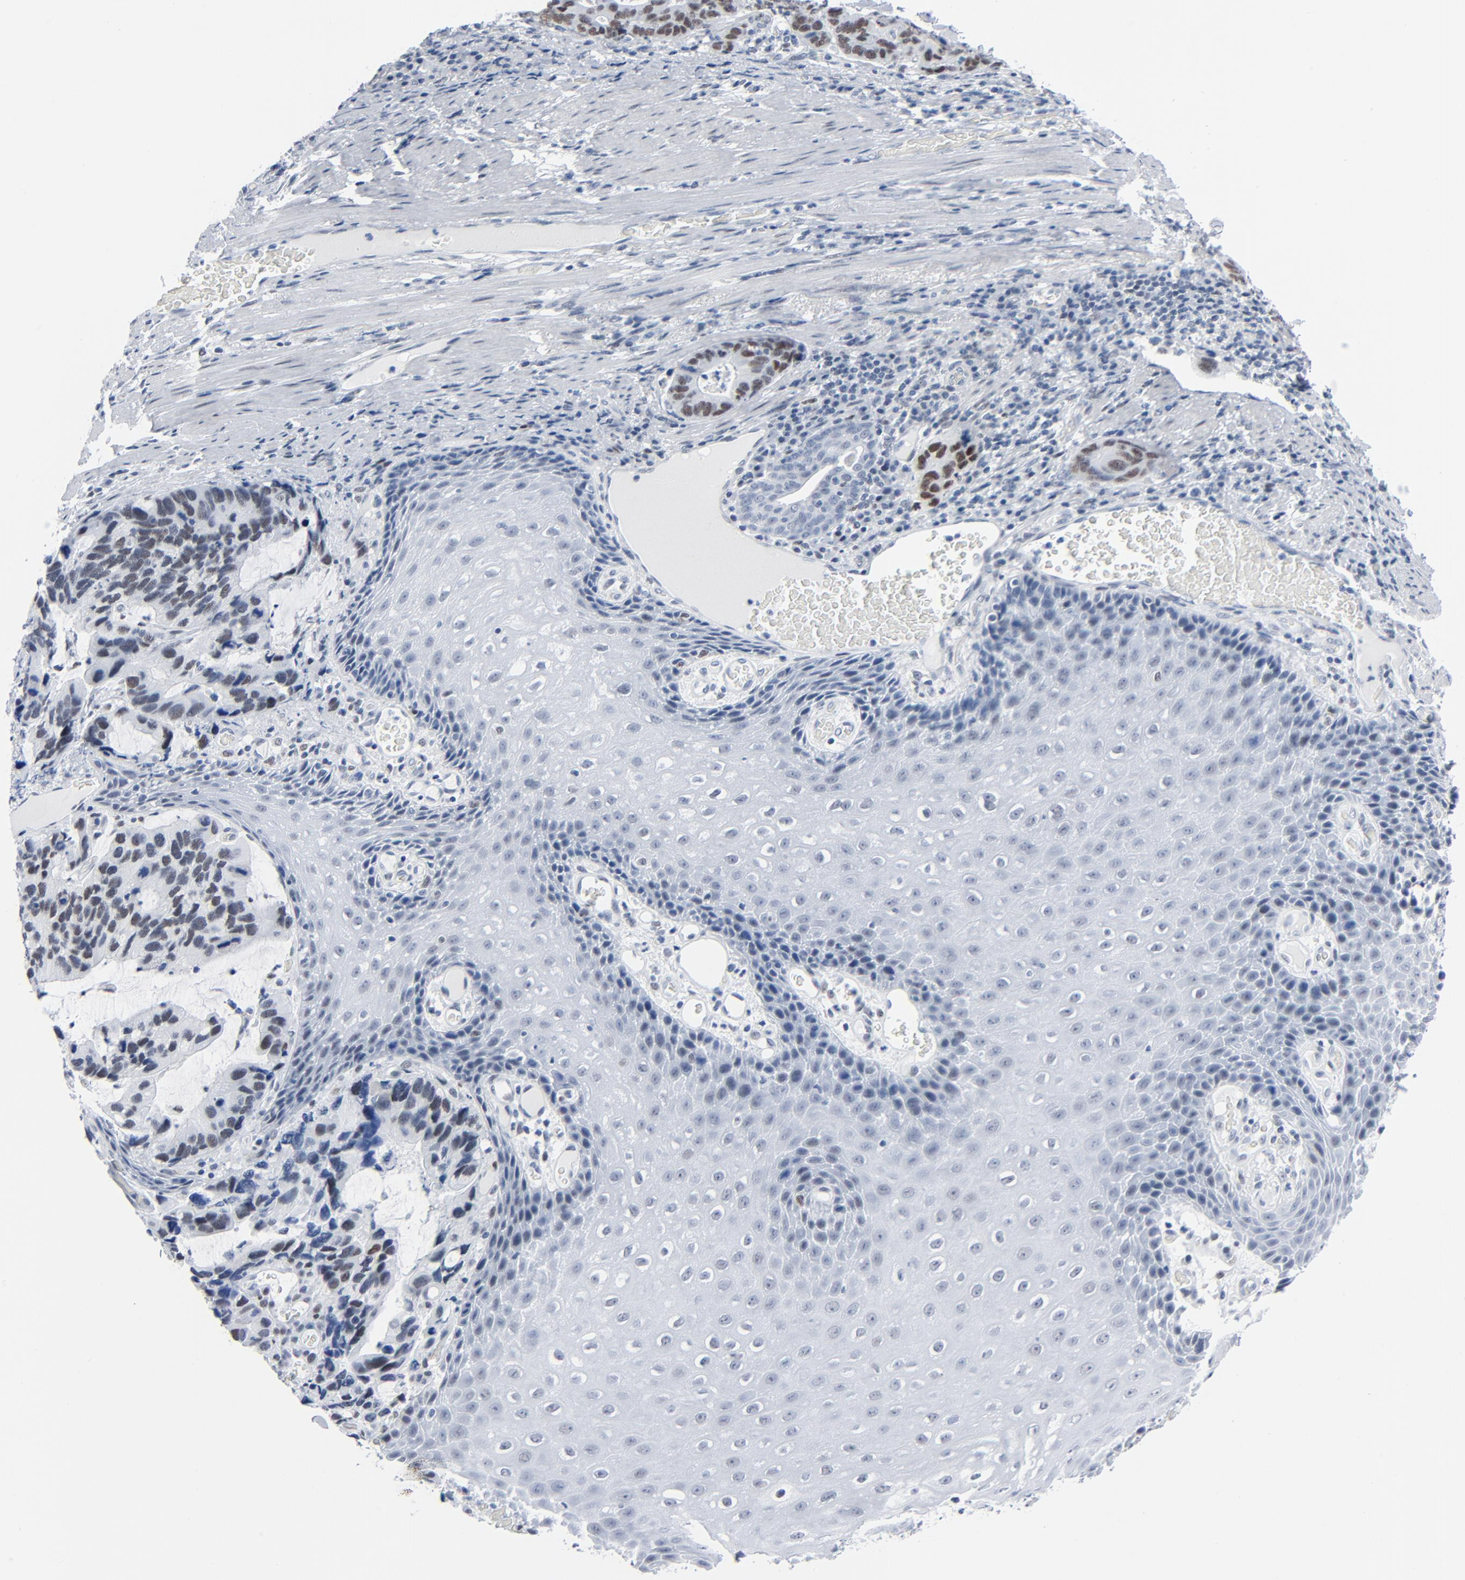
{"staining": {"intensity": "weak", "quantity": ">75%", "location": "nuclear"}, "tissue": "stomach cancer", "cell_type": "Tumor cells", "image_type": "cancer", "snomed": [{"axis": "morphology", "description": "Adenocarcinoma, NOS"}, {"axis": "topography", "description": "Esophagus"}, {"axis": "topography", "description": "Stomach"}], "caption": "High-power microscopy captured an immunohistochemistry image of stomach cancer (adenocarcinoma), revealing weak nuclear positivity in approximately >75% of tumor cells.", "gene": "SIRT1", "patient": {"sex": "male", "age": 74}}